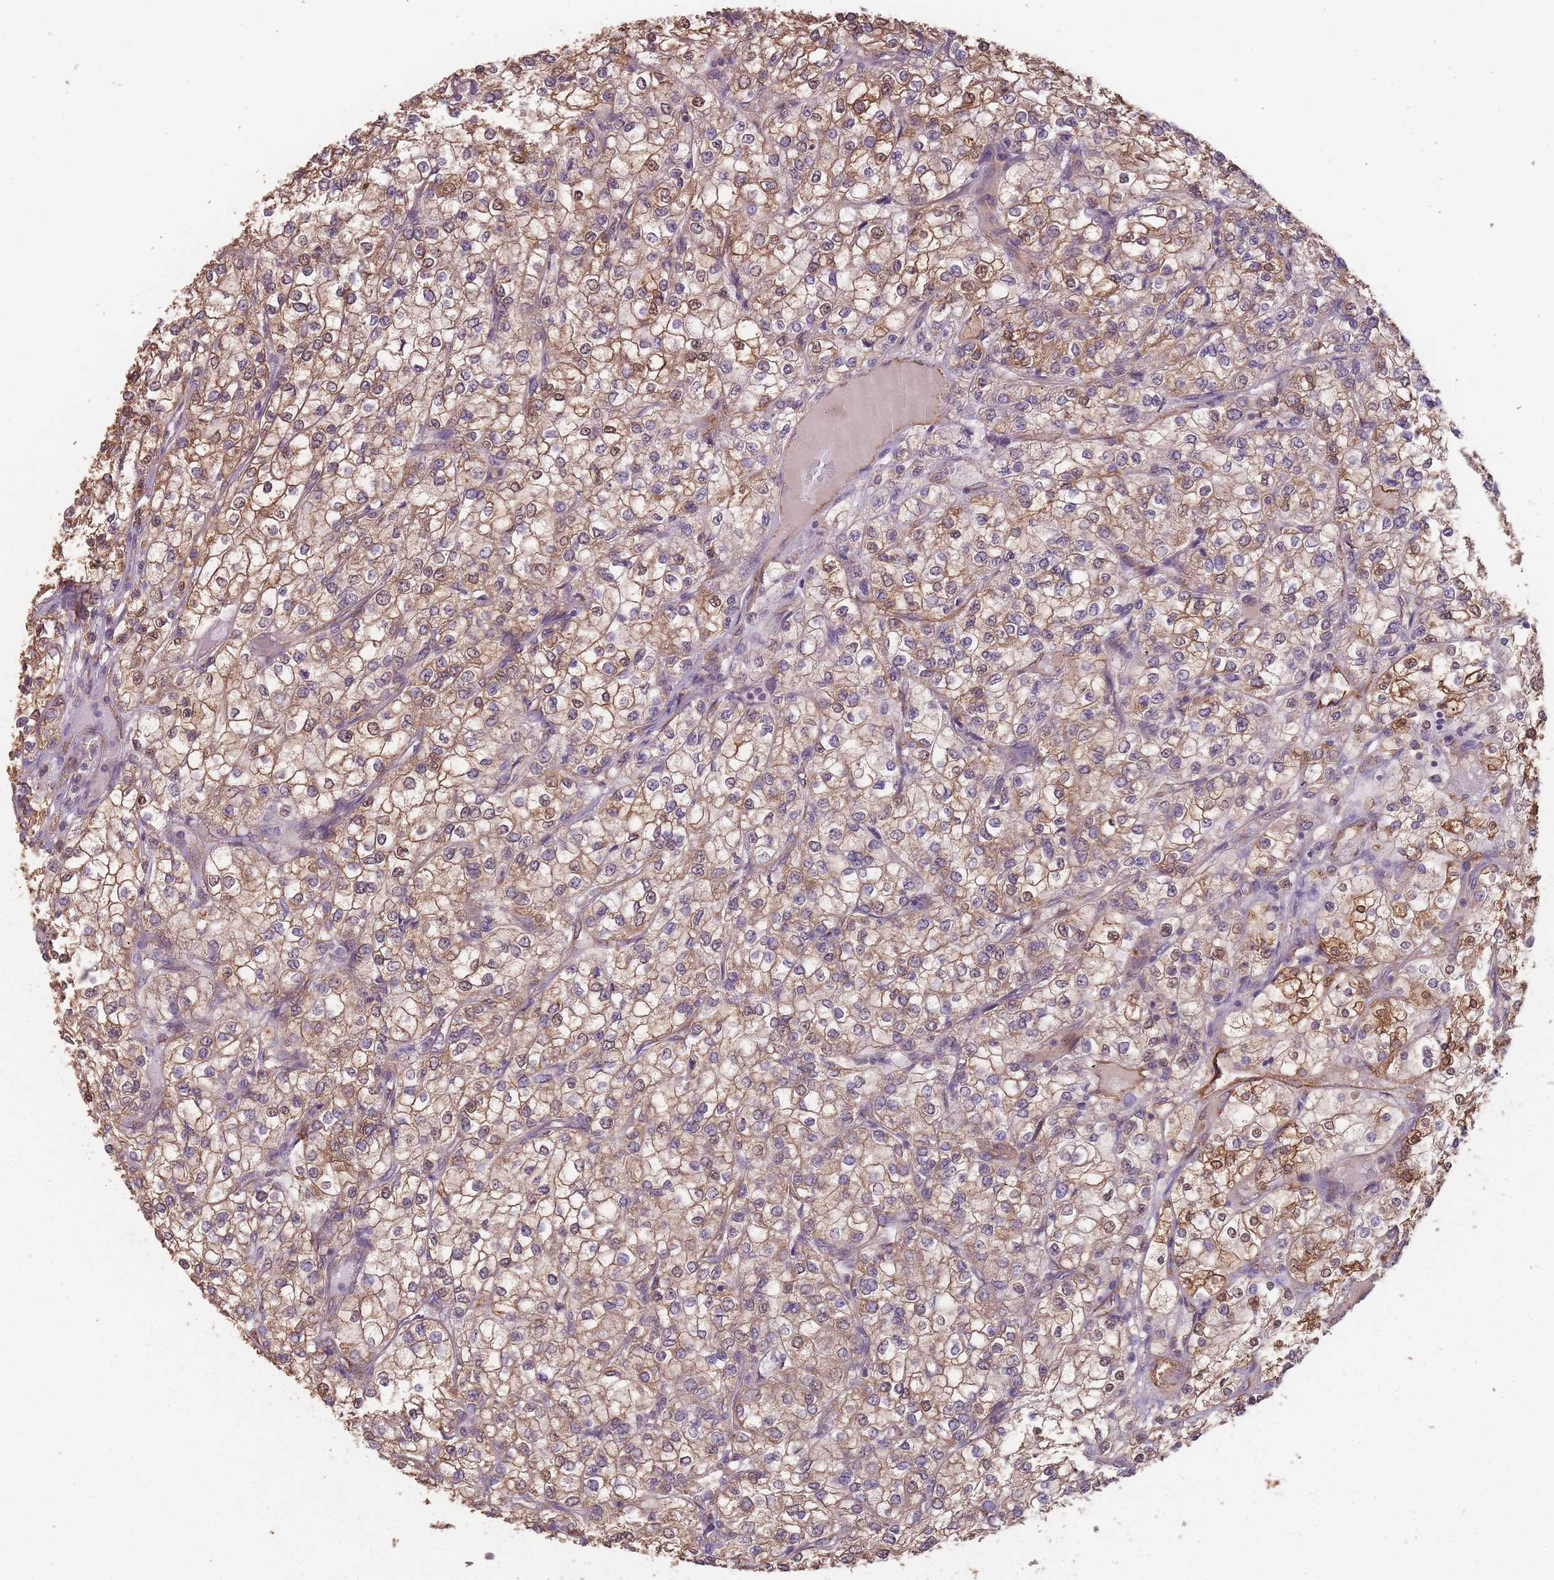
{"staining": {"intensity": "moderate", "quantity": ">75%", "location": "cytoplasmic/membranous"}, "tissue": "renal cancer", "cell_type": "Tumor cells", "image_type": "cancer", "snomed": [{"axis": "morphology", "description": "Adenocarcinoma, NOS"}, {"axis": "topography", "description": "Kidney"}], "caption": "A brown stain highlights moderate cytoplasmic/membranous staining of a protein in renal cancer tumor cells. Using DAB (brown) and hematoxylin (blue) stains, captured at high magnification using brightfield microscopy.", "gene": "SANBR", "patient": {"sex": "male", "age": 80}}